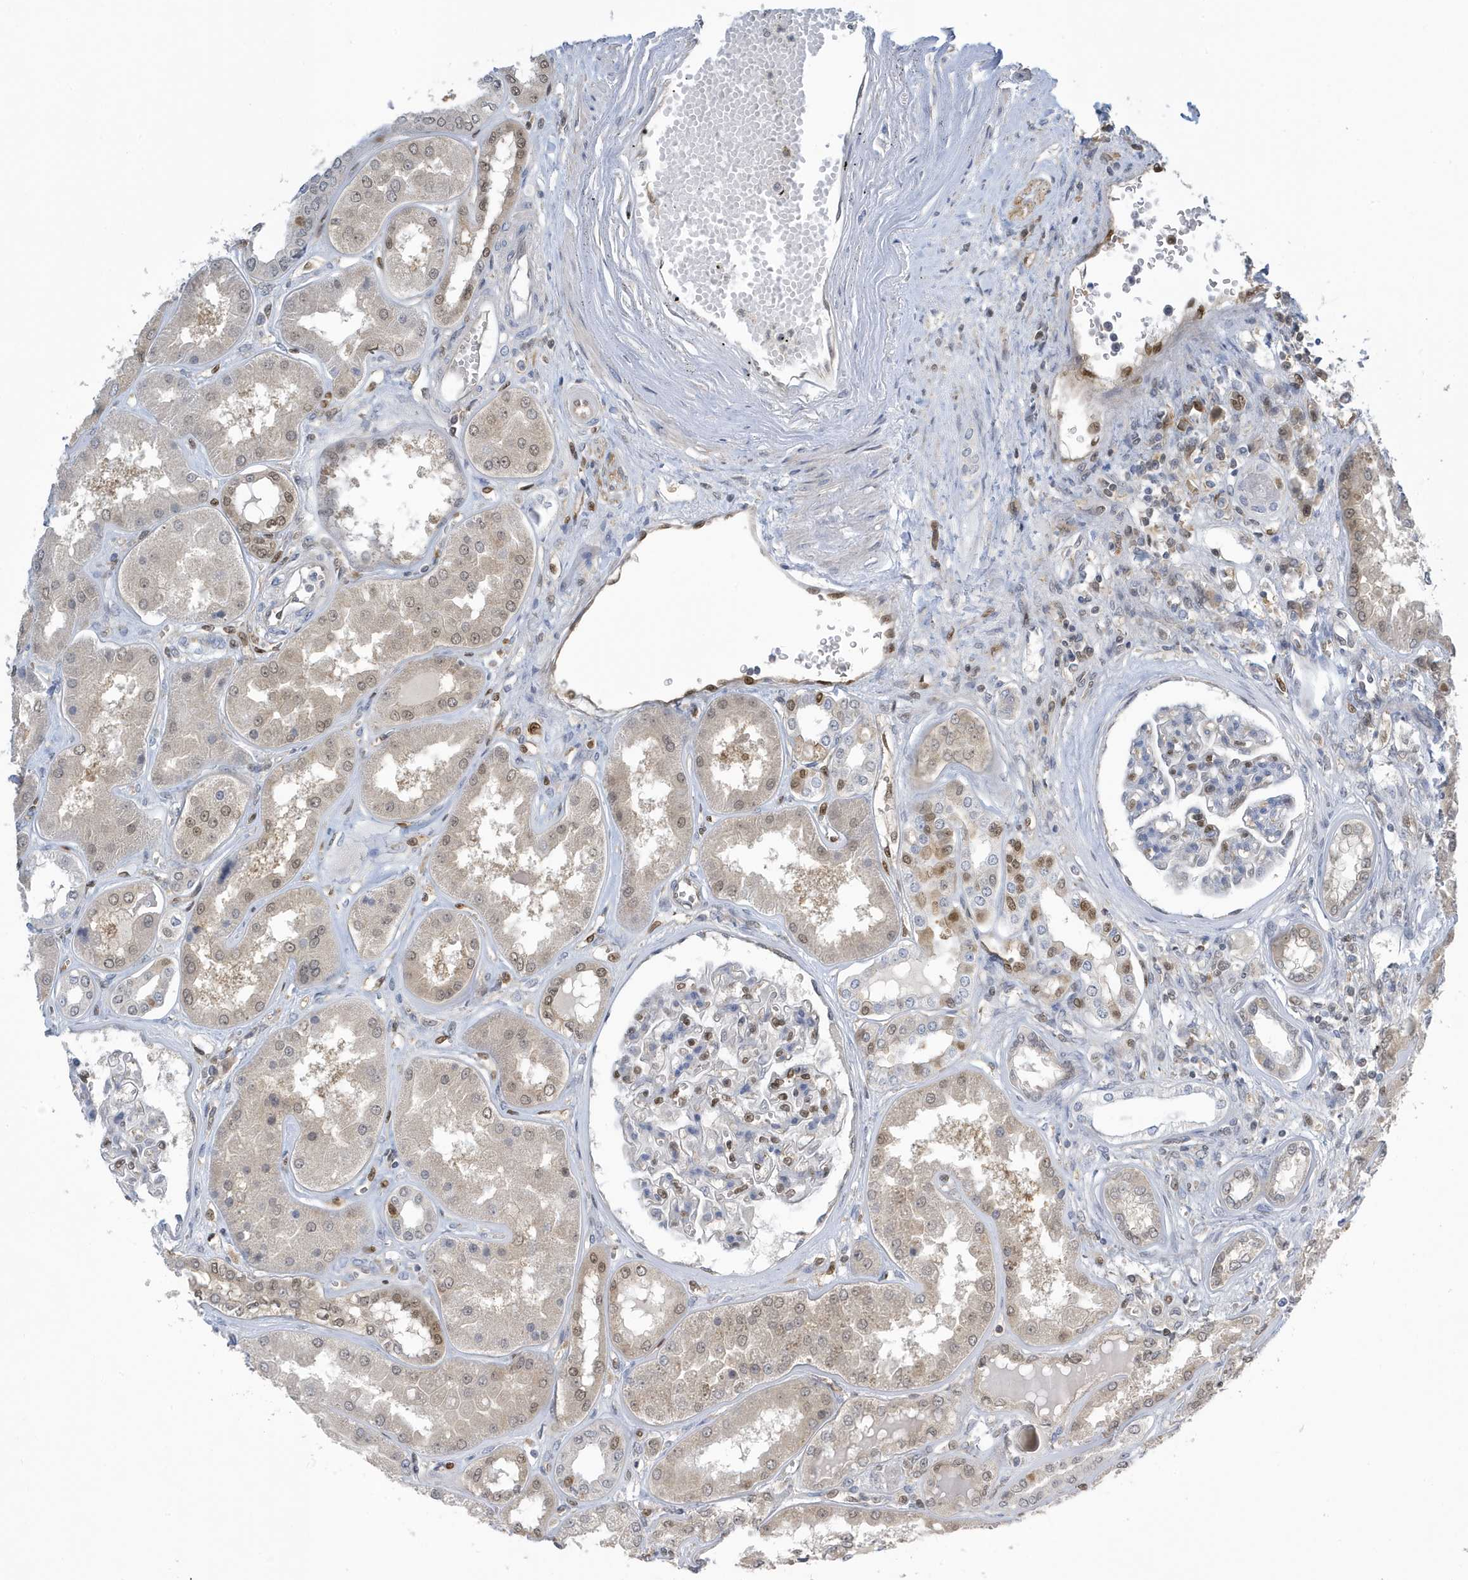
{"staining": {"intensity": "moderate", "quantity": "25%-75%", "location": "nuclear"}, "tissue": "kidney", "cell_type": "Cells in glomeruli", "image_type": "normal", "snomed": [{"axis": "morphology", "description": "Normal tissue, NOS"}, {"axis": "topography", "description": "Kidney"}], "caption": "Kidney stained for a protein (brown) shows moderate nuclear positive positivity in approximately 25%-75% of cells in glomeruli.", "gene": "NCOA7", "patient": {"sex": "female", "age": 56}}